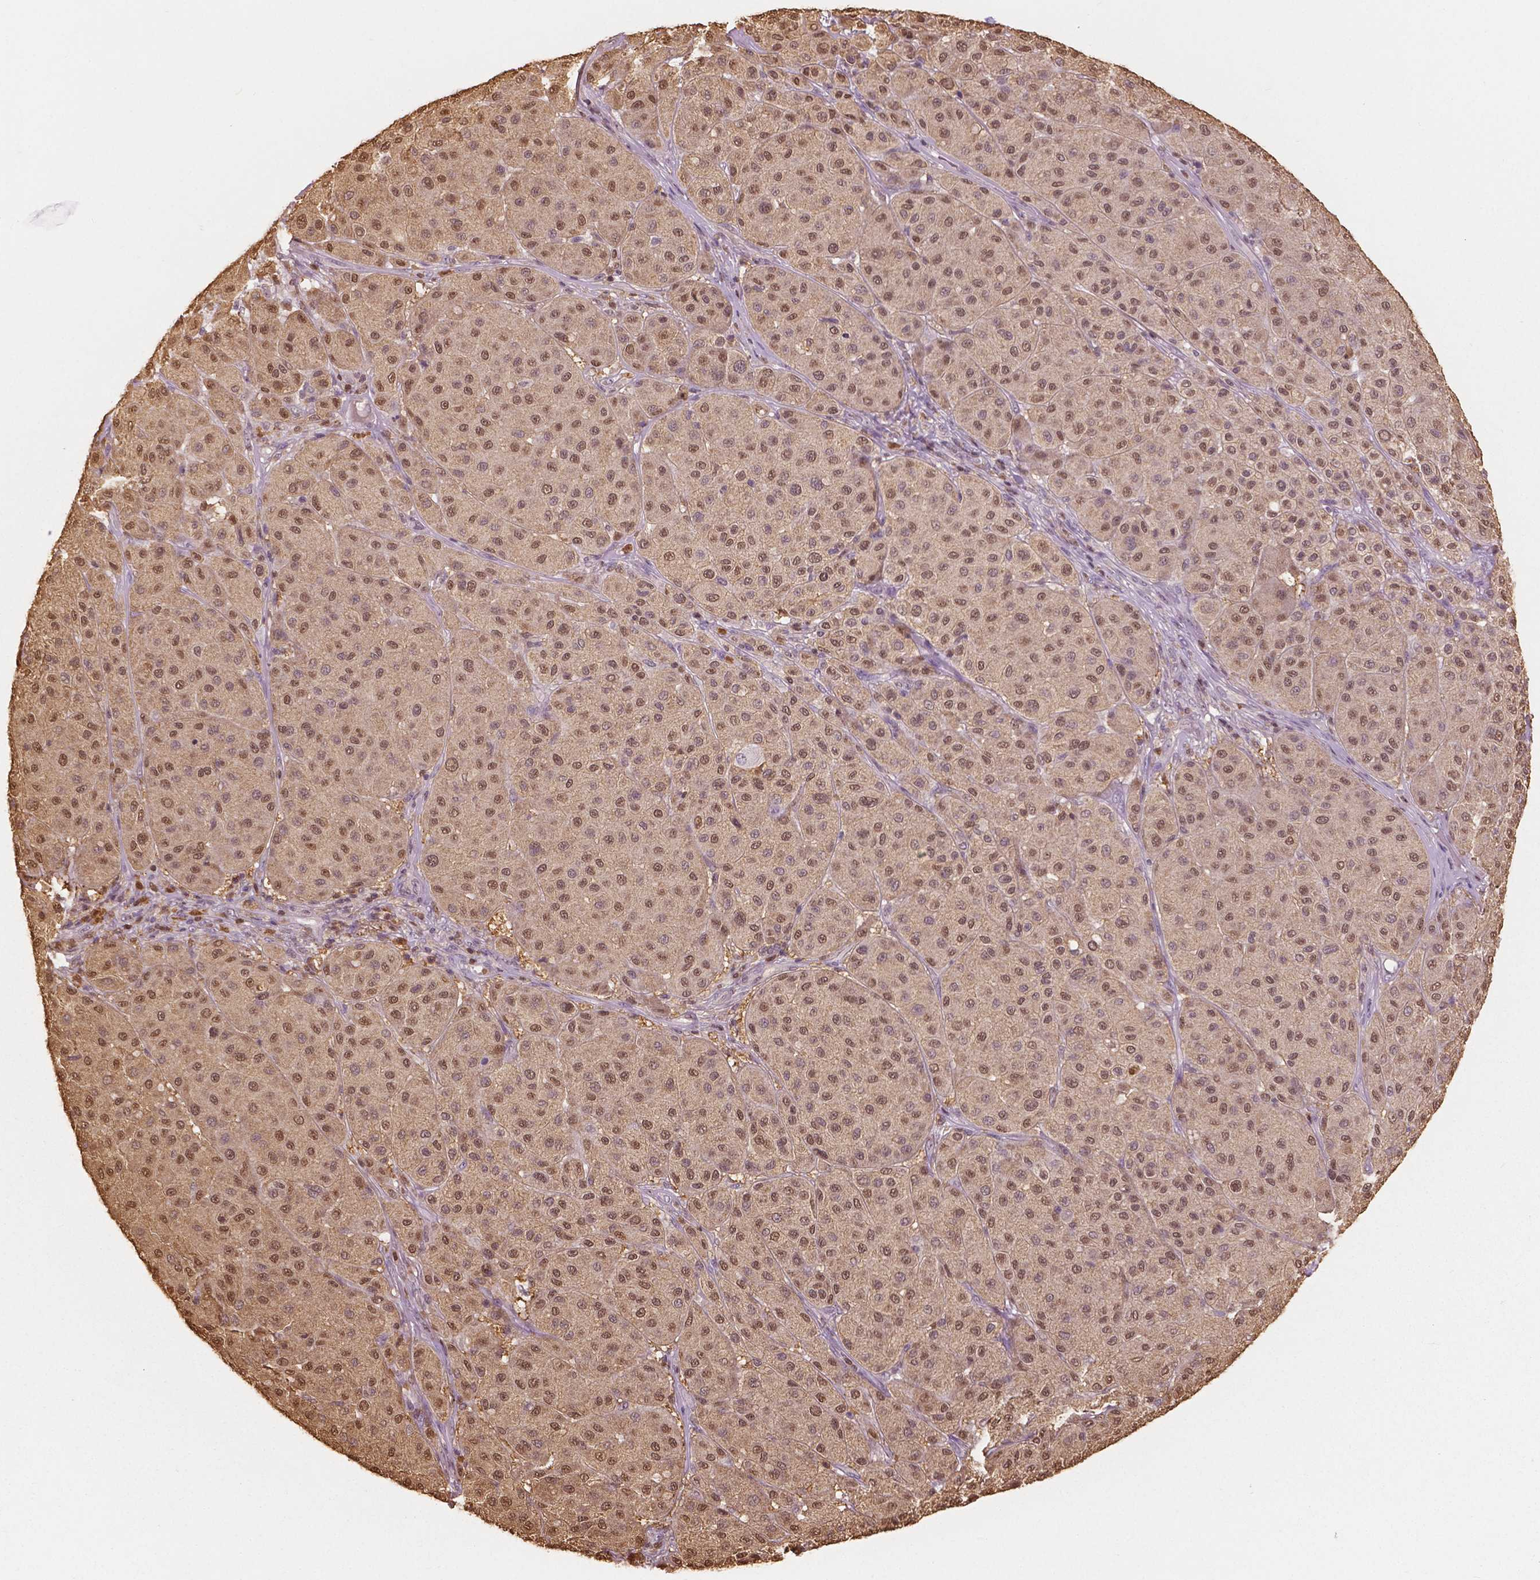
{"staining": {"intensity": "moderate", "quantity": ">75%", "location": "cytoplasmic/membranous,nuclear"}, "tissue": "melanoma", "cell_type": "Tumor cells", "image_type": "cancer", "snomed": [{"axis": "morphology", "description": "Malignant melanoma, Metastatic site"}, {"axis": "topography", "description": "Smooth muscle"}], "caption": "Immunohistochemistry photomicrograph of neoplastic tissue: malignant melanoma (metastatic site) stained using IHC reveals medium levels of moderate protein expression localized specifically in the cytoplasmic/membranous and nuclear of tumor cells, appearing as a cytoplasmic/membranous and nuclear brown color.", "gene": "S100A4", "patient": {"sex": "male", "age": 41}}